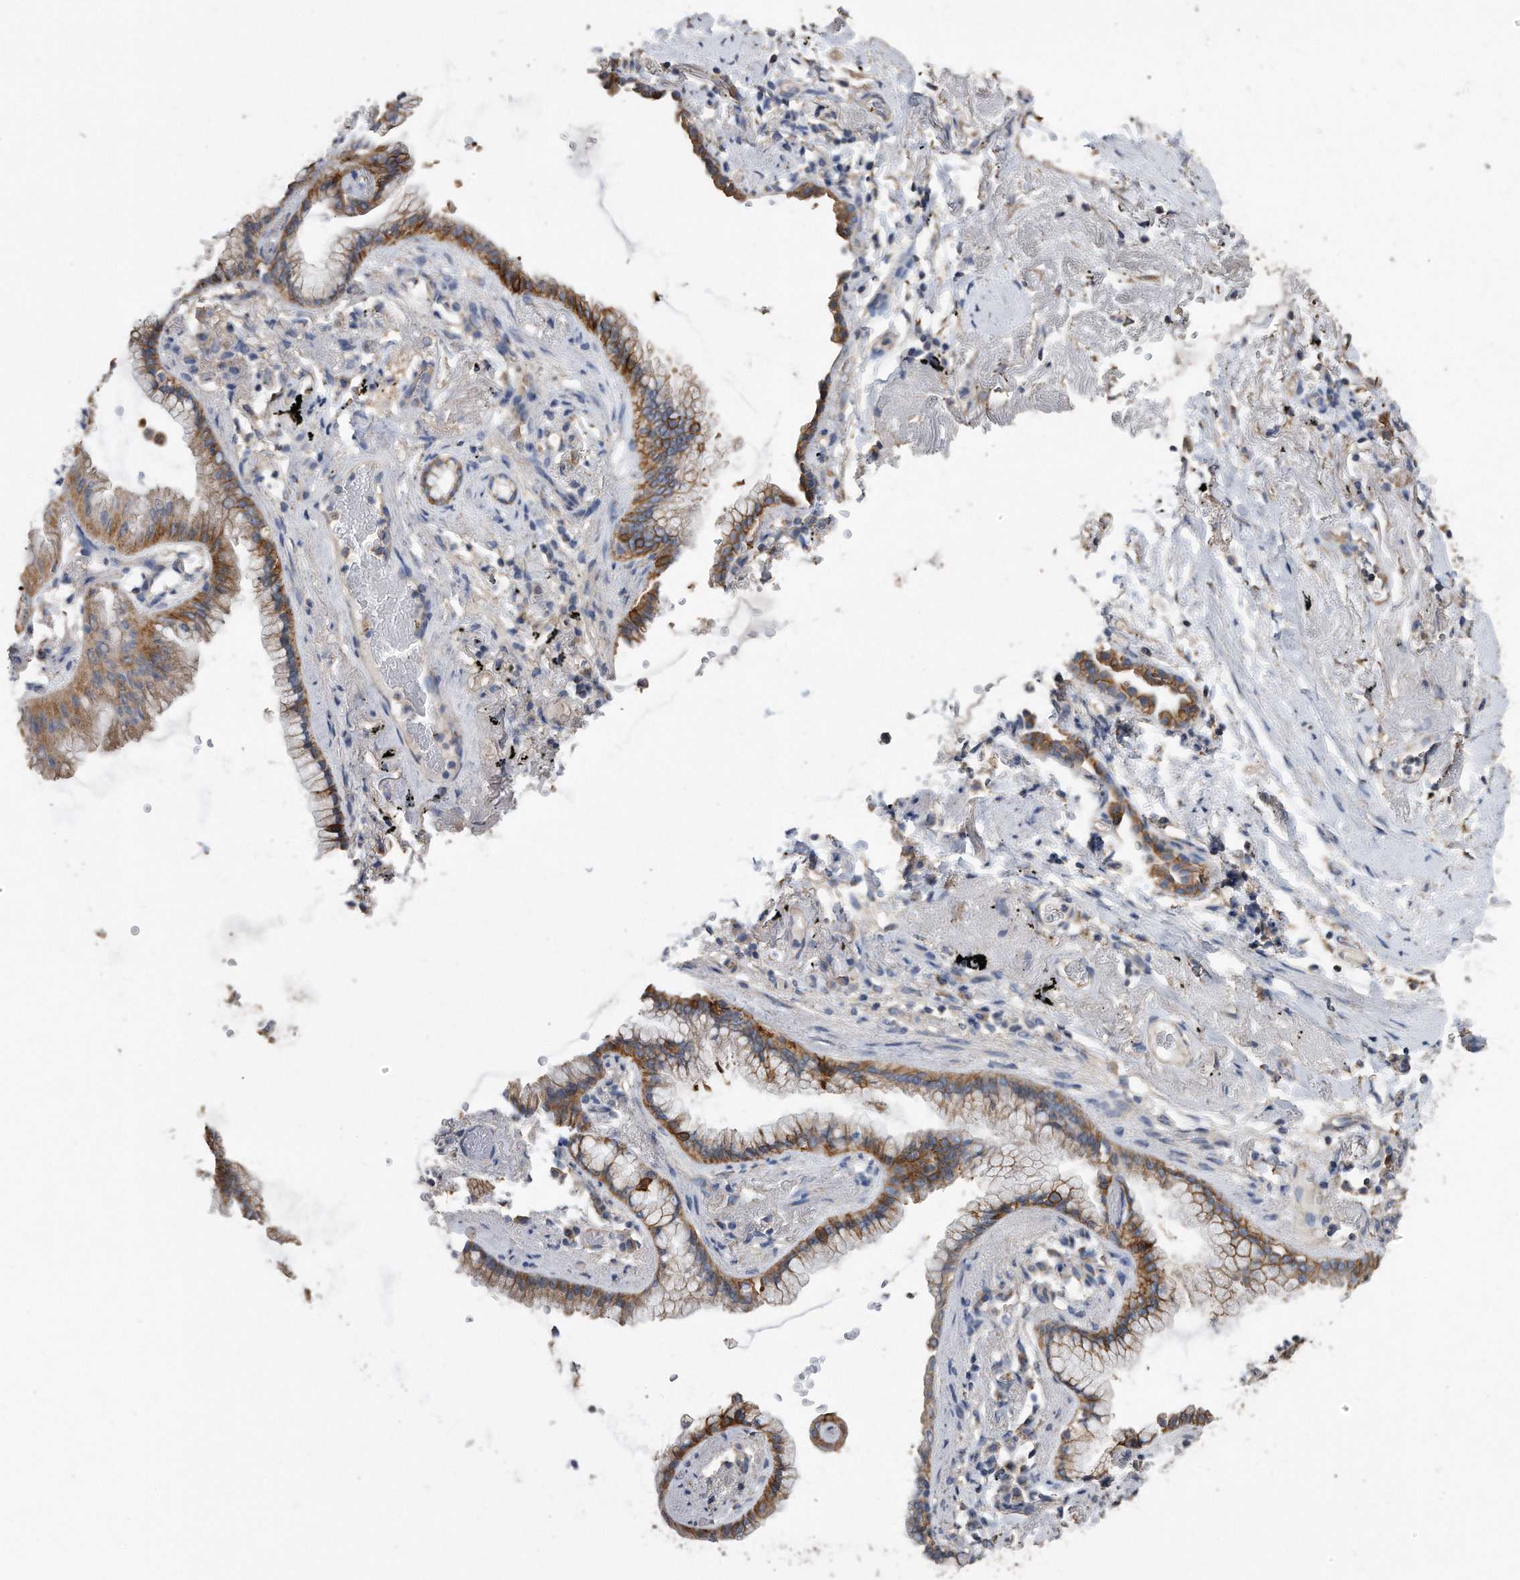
{"staining": {"intensity": "moderate", "quantity": ">75%", "location": "cytoplasmic/membranous"}, "tissue": "lung cancer", "cell_type": "Tumor cells", "image_type": "cancer", "snomed": [{"axis": "morphology", "description": "Adenocarcinoma, NOS"}, {"axis": "topography", "description": "Lung"}], "caption": "A photomicrograph of human adenocarcinoma (lung) stained for a protein displays moderate cytoplasmic/membranous brown staining in tumor cells. (brown staining indicates protein expression, while blue staining denotes nuclei).", "gene": "CDCP1", "patient": {"sex": "female", "age": 70}}